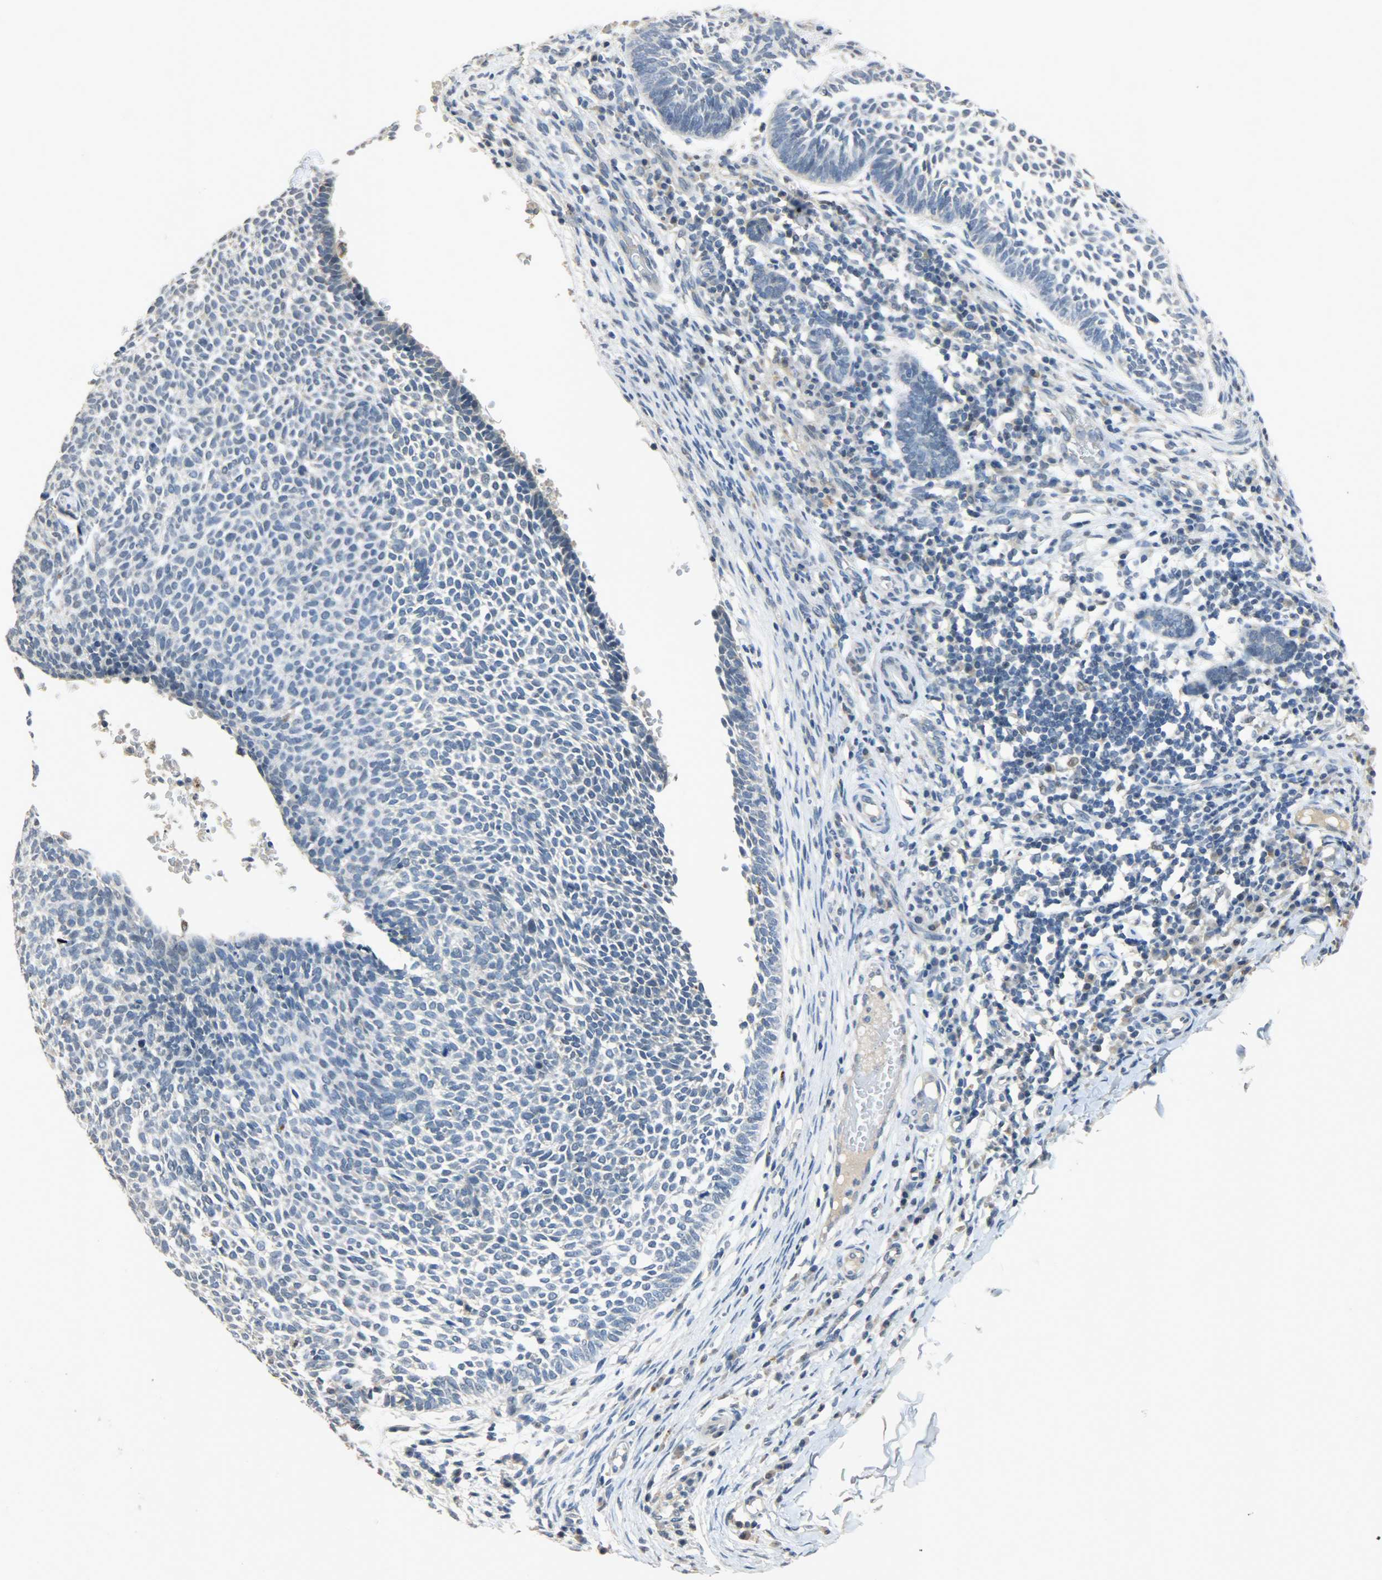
{"staining": {"intensity": "negative", "quantity": "none", "location": "none"}, "tissue": "skin cancer", "cell_type": "Tumor cells", "image_type": "cancer", "snomed": [{"axis": "morphology", "description": "Normal tissue, NOS"}, {"axis": "morphology", "description": "Basal cell carcinoma"}, {"axis": "topography", "description": "Skin"}], "caption": "Immunohistochemistry image of neoplastic tissue: skin cancer (basal cell carcinoma) stained with DAB shows no significant protein positivity in tumor cells.", "gene": "DNAJB6", "patient": {"sex": "male", "age": 87}}